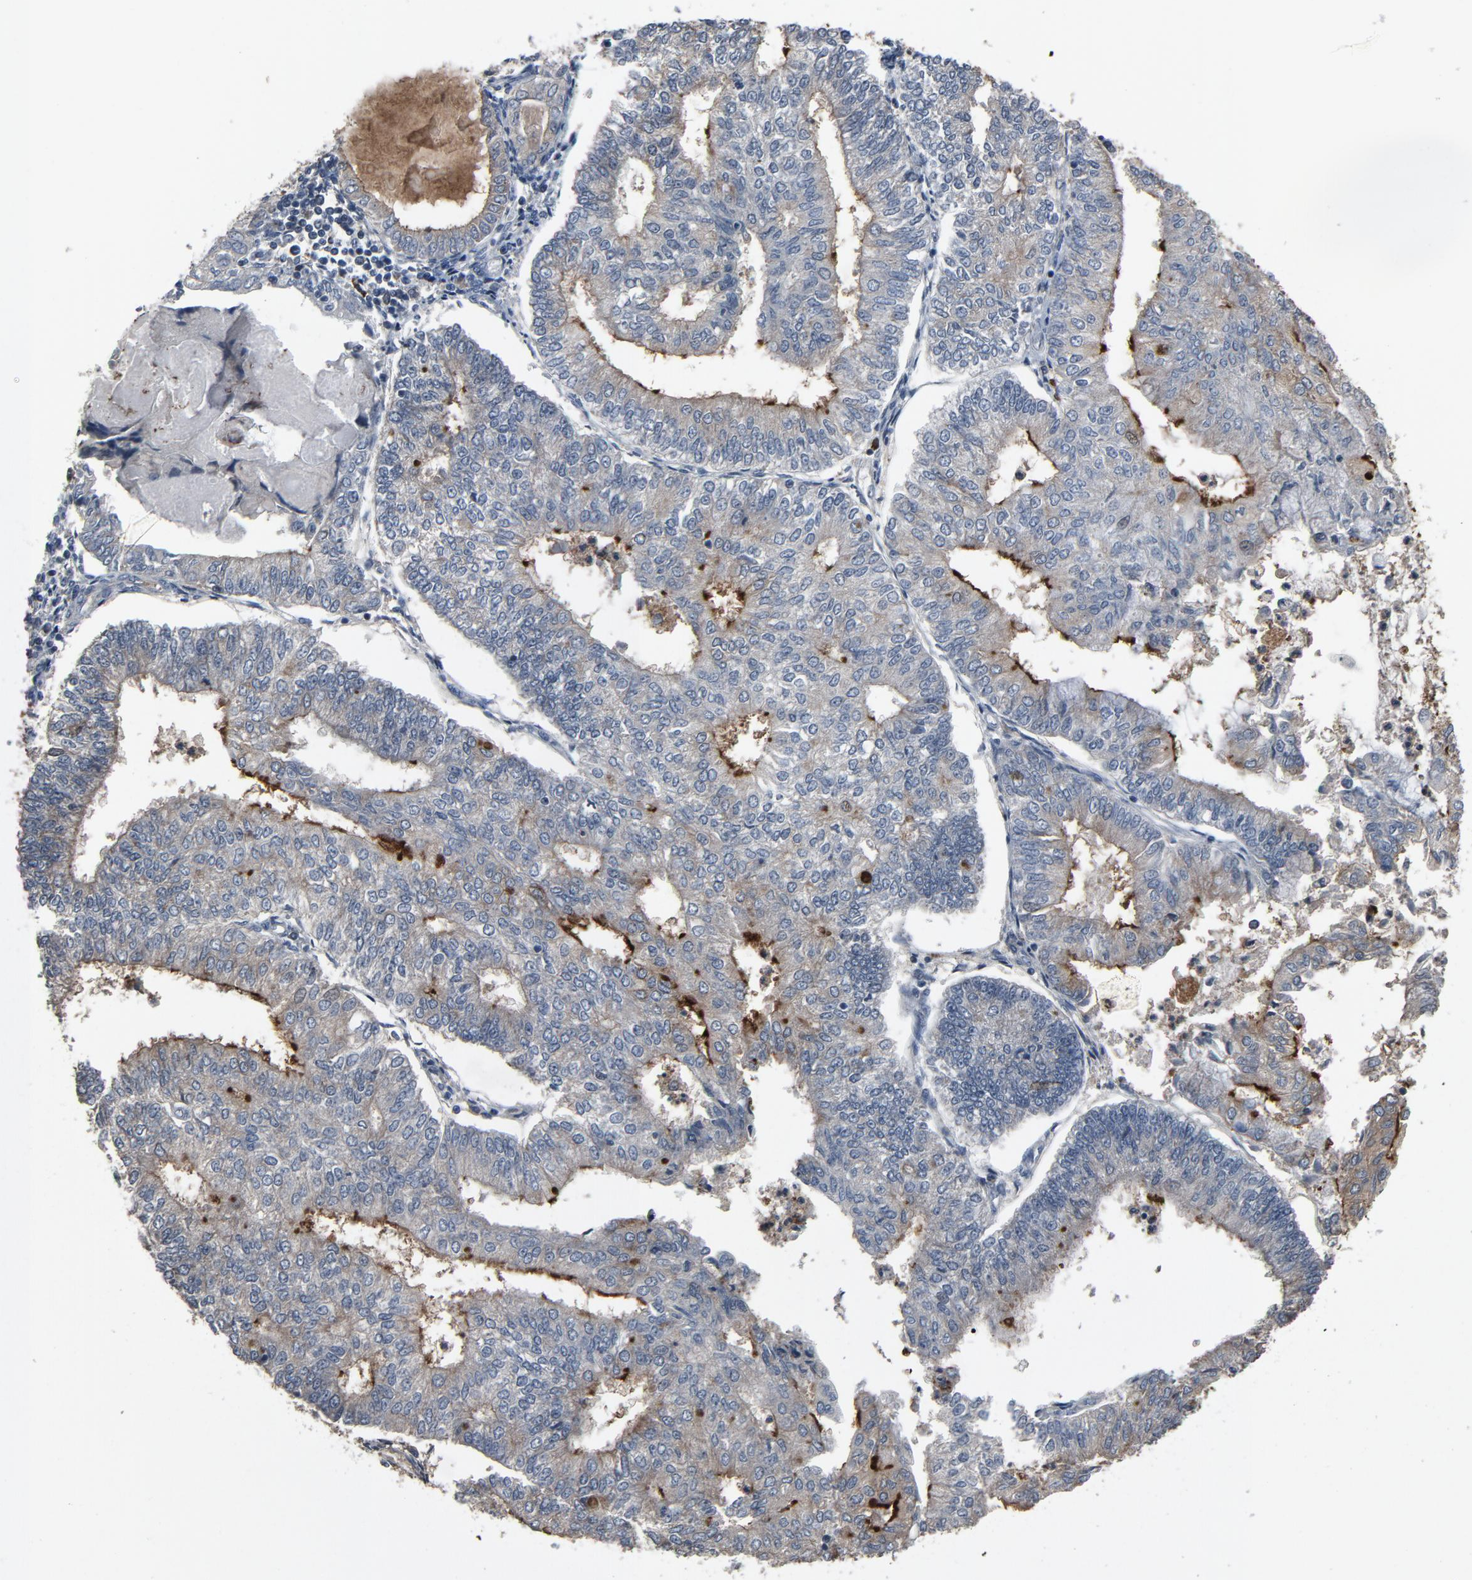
{"staining": {"intensity": "strong", "quantity": "<25%", "location": "cytoplasmic/membranous"}, "tissue": "endometrial cancer", "cell_type": "Tumor cells", "image_type": "cancer", "snomed": [{"axis": "morphology", "description": "Adenocarcinoma, NOS"}, {"axis": "topography", "description": "Endometrium"}], "caption": "Protein expression analysis of endometrial cancer displays strong cytoplasmic/membranous staining in about <25% of tumor cells. (DAB IHC with brightfield microscopy, high magnification).", "gene": "PDZD4", "patient": {"sex": "female", "age": 59}}